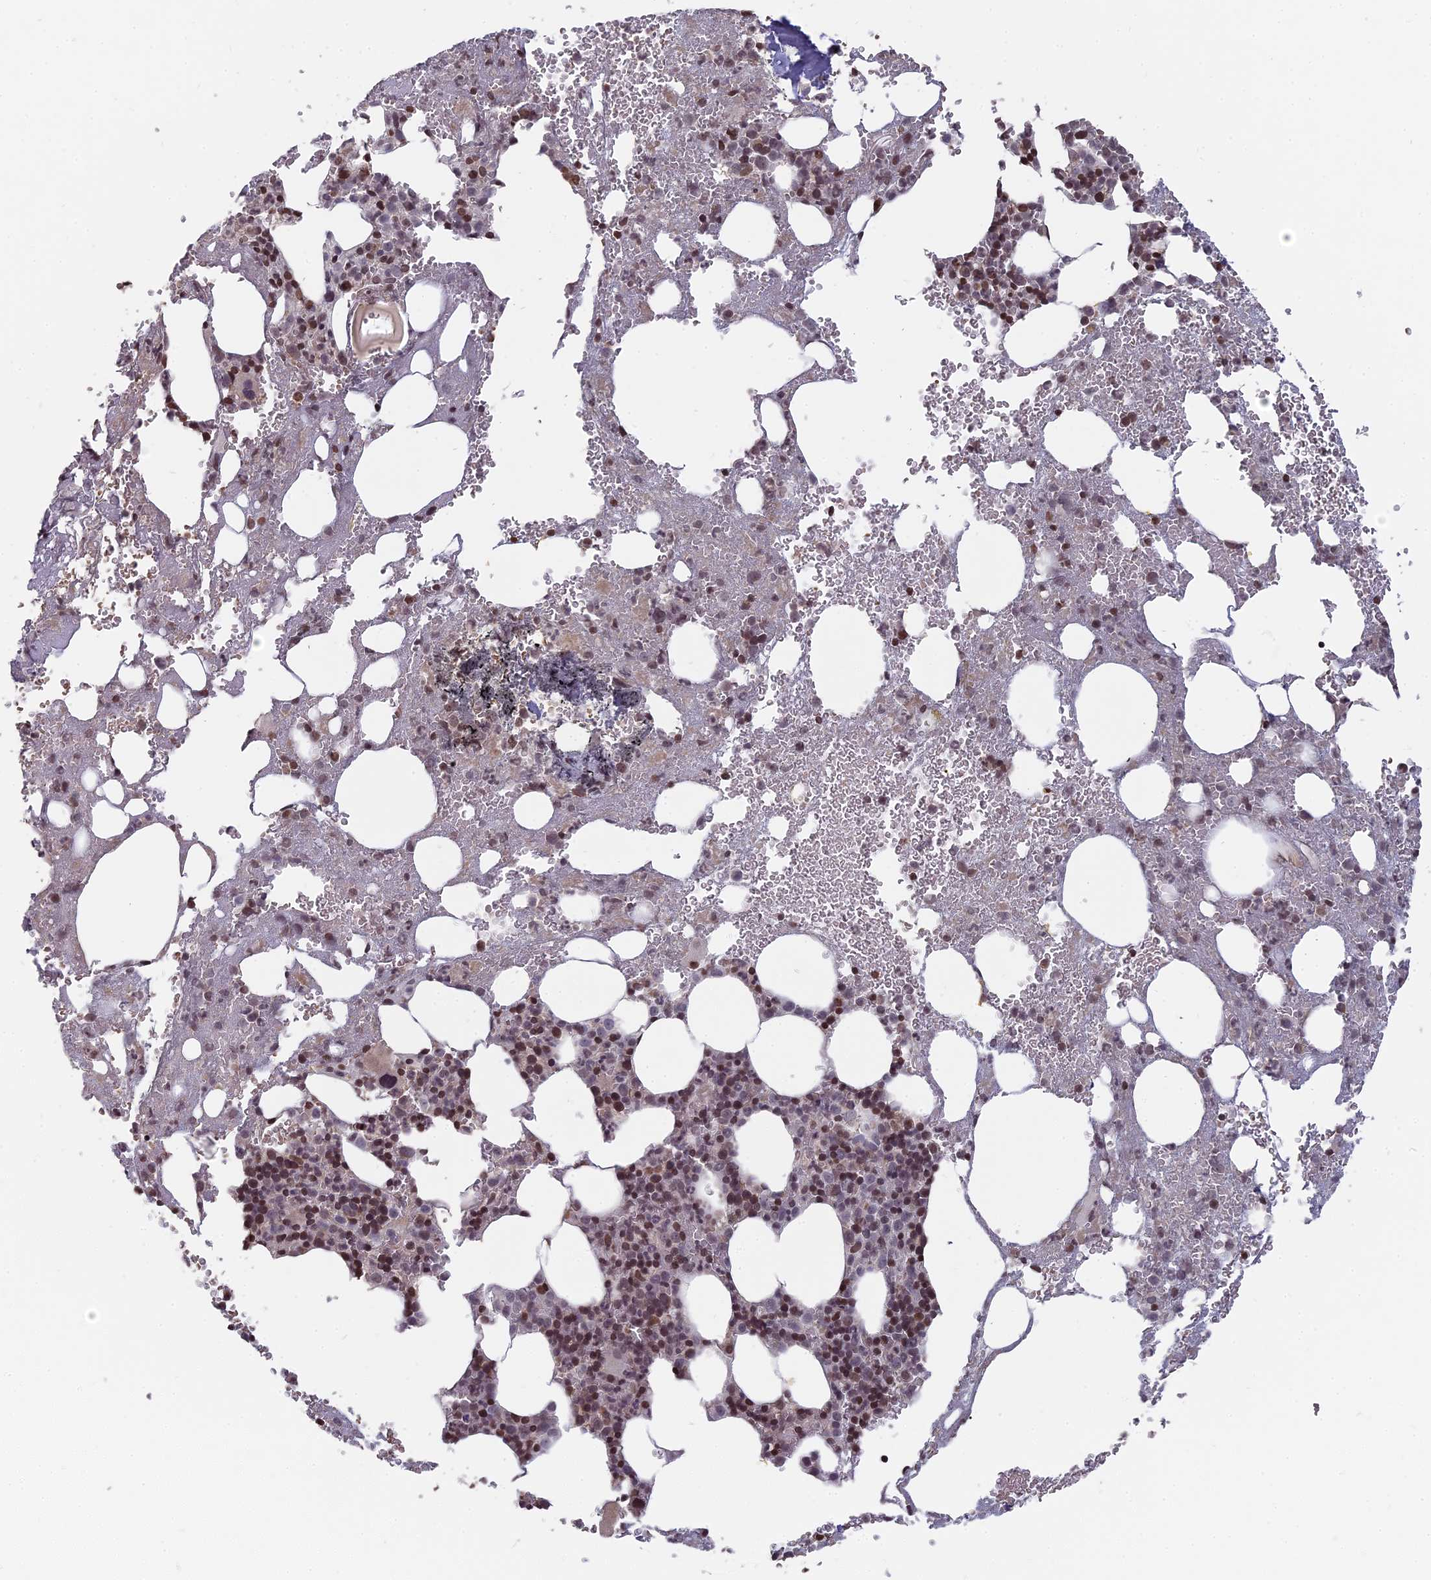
{"staining": {"intensity": "moderate", "quantity": "25%-75%", "location": "nuclear"}, "tissue": "bone marrow", "cell_type": "Hematopoietic cells", "image_type": "normal", "snomed": [{"axis": "morphology", "description": "Normal tissue, NOS"}, {"axis": "topography", "description": "Bone marrow"}], "caption": "The photomicrograph exhibits a brown stain indicating the presence of a protein in the nuclear of hematopoietic cells in bone marrow.", "gene": "NR1H3", "patient": {"sex": "male", "age": 61}}